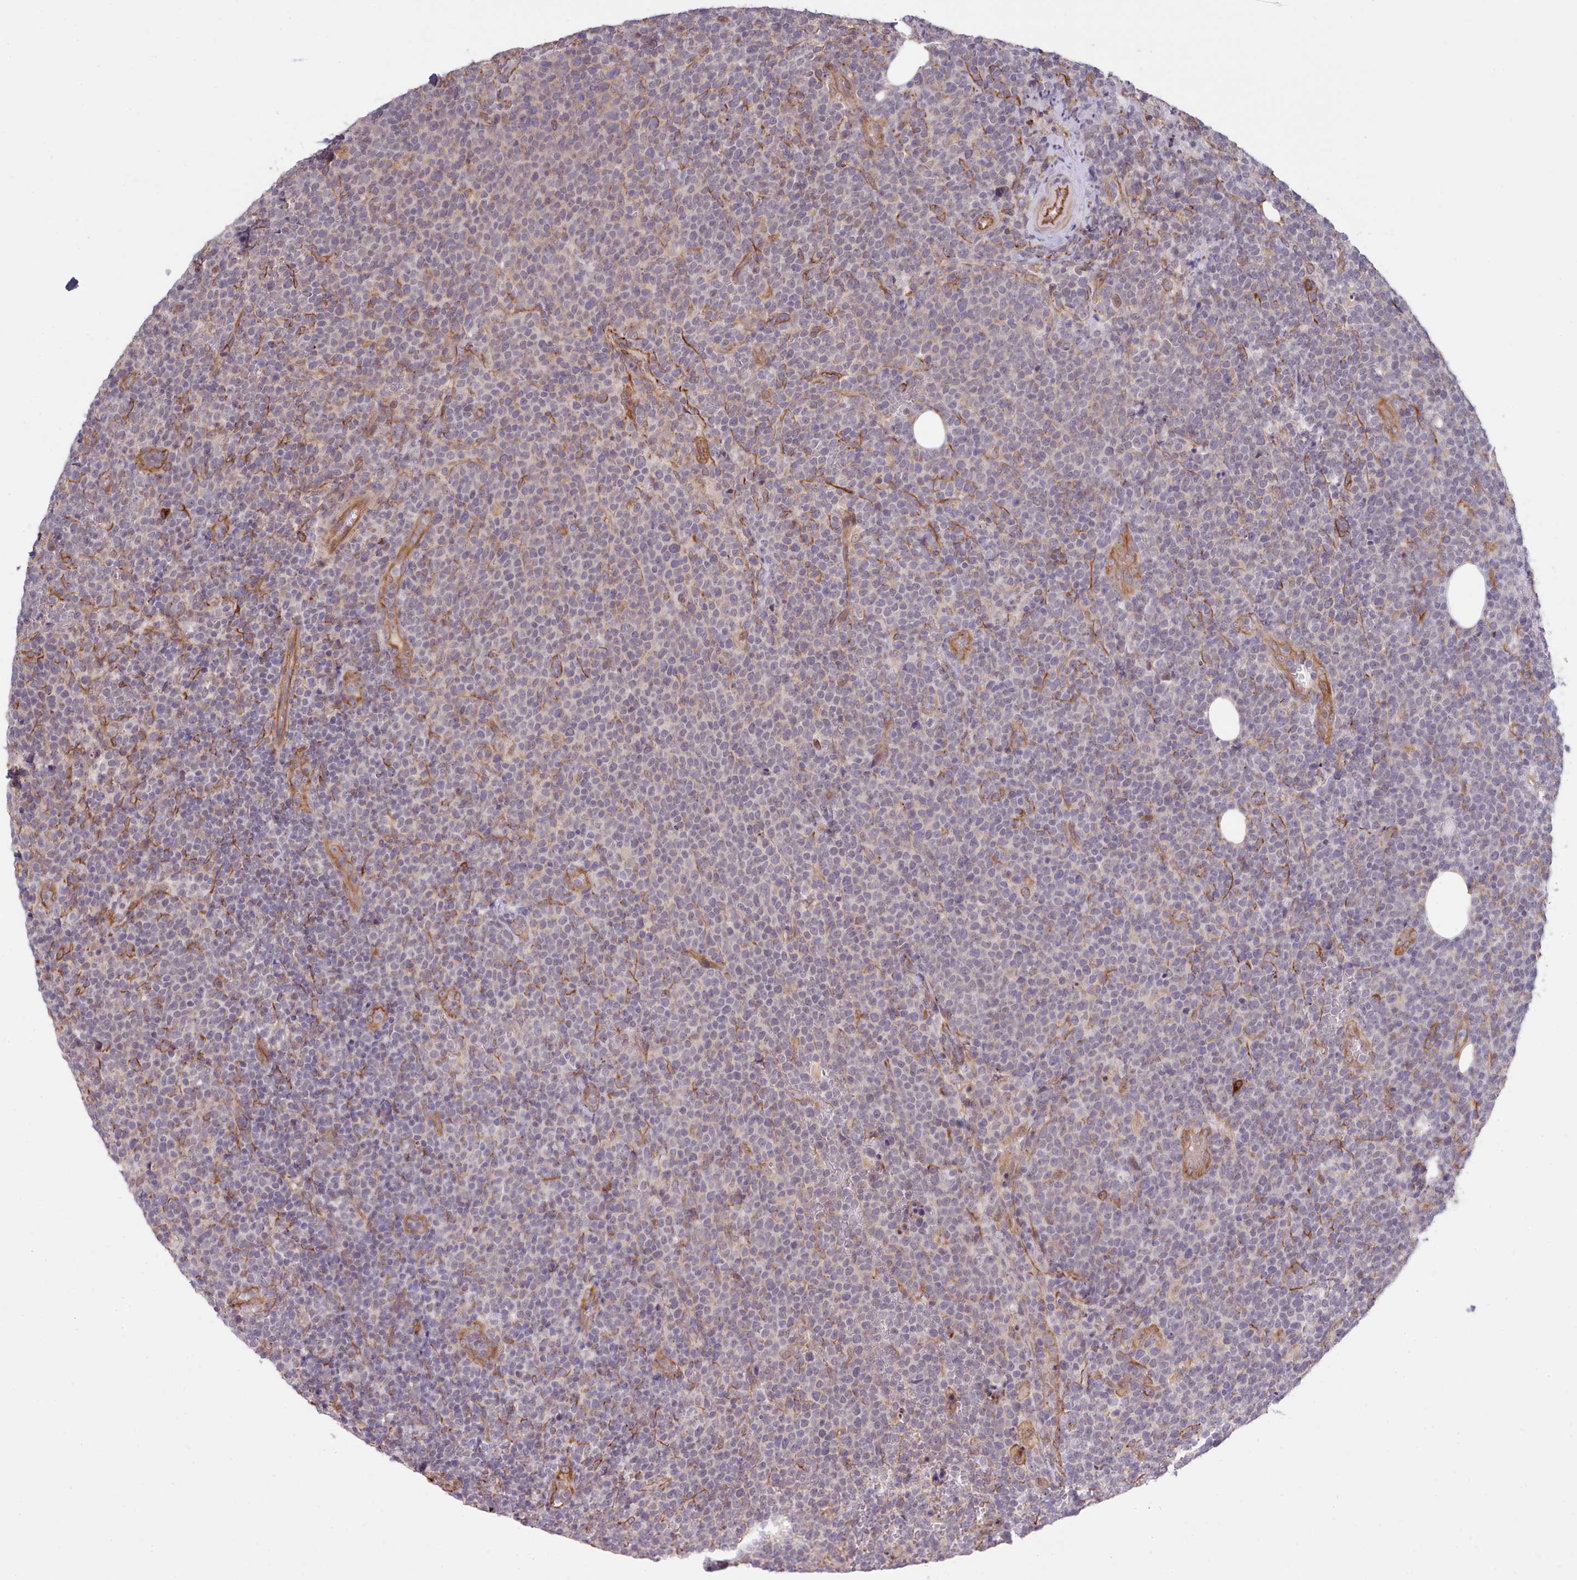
{"staining": {"intensity": "weak", "quantity": "25%-75%", "location": "cytoplasmic/membranous"}, "tissue": "lymphoma", "cell_type": "Tumor cells", "image_type": "cancer", "snomed": [{"axis": "morphology", "description": "Malignant lymphoma, non-Hodgkin's type, High grade"}, {"axis": "topography", "description": "Lymph node"}], "caption": "Immunohistochemistry (IHC) photomicrograph of human lymphoma stained for a protein (brown), which exhibits low levels of weak cytoplasmic/membranous staining in approximately 25%-75% of tumor cells.", "gene": "ZC3H13", "patient": {"sex": "male", "age": 61}}